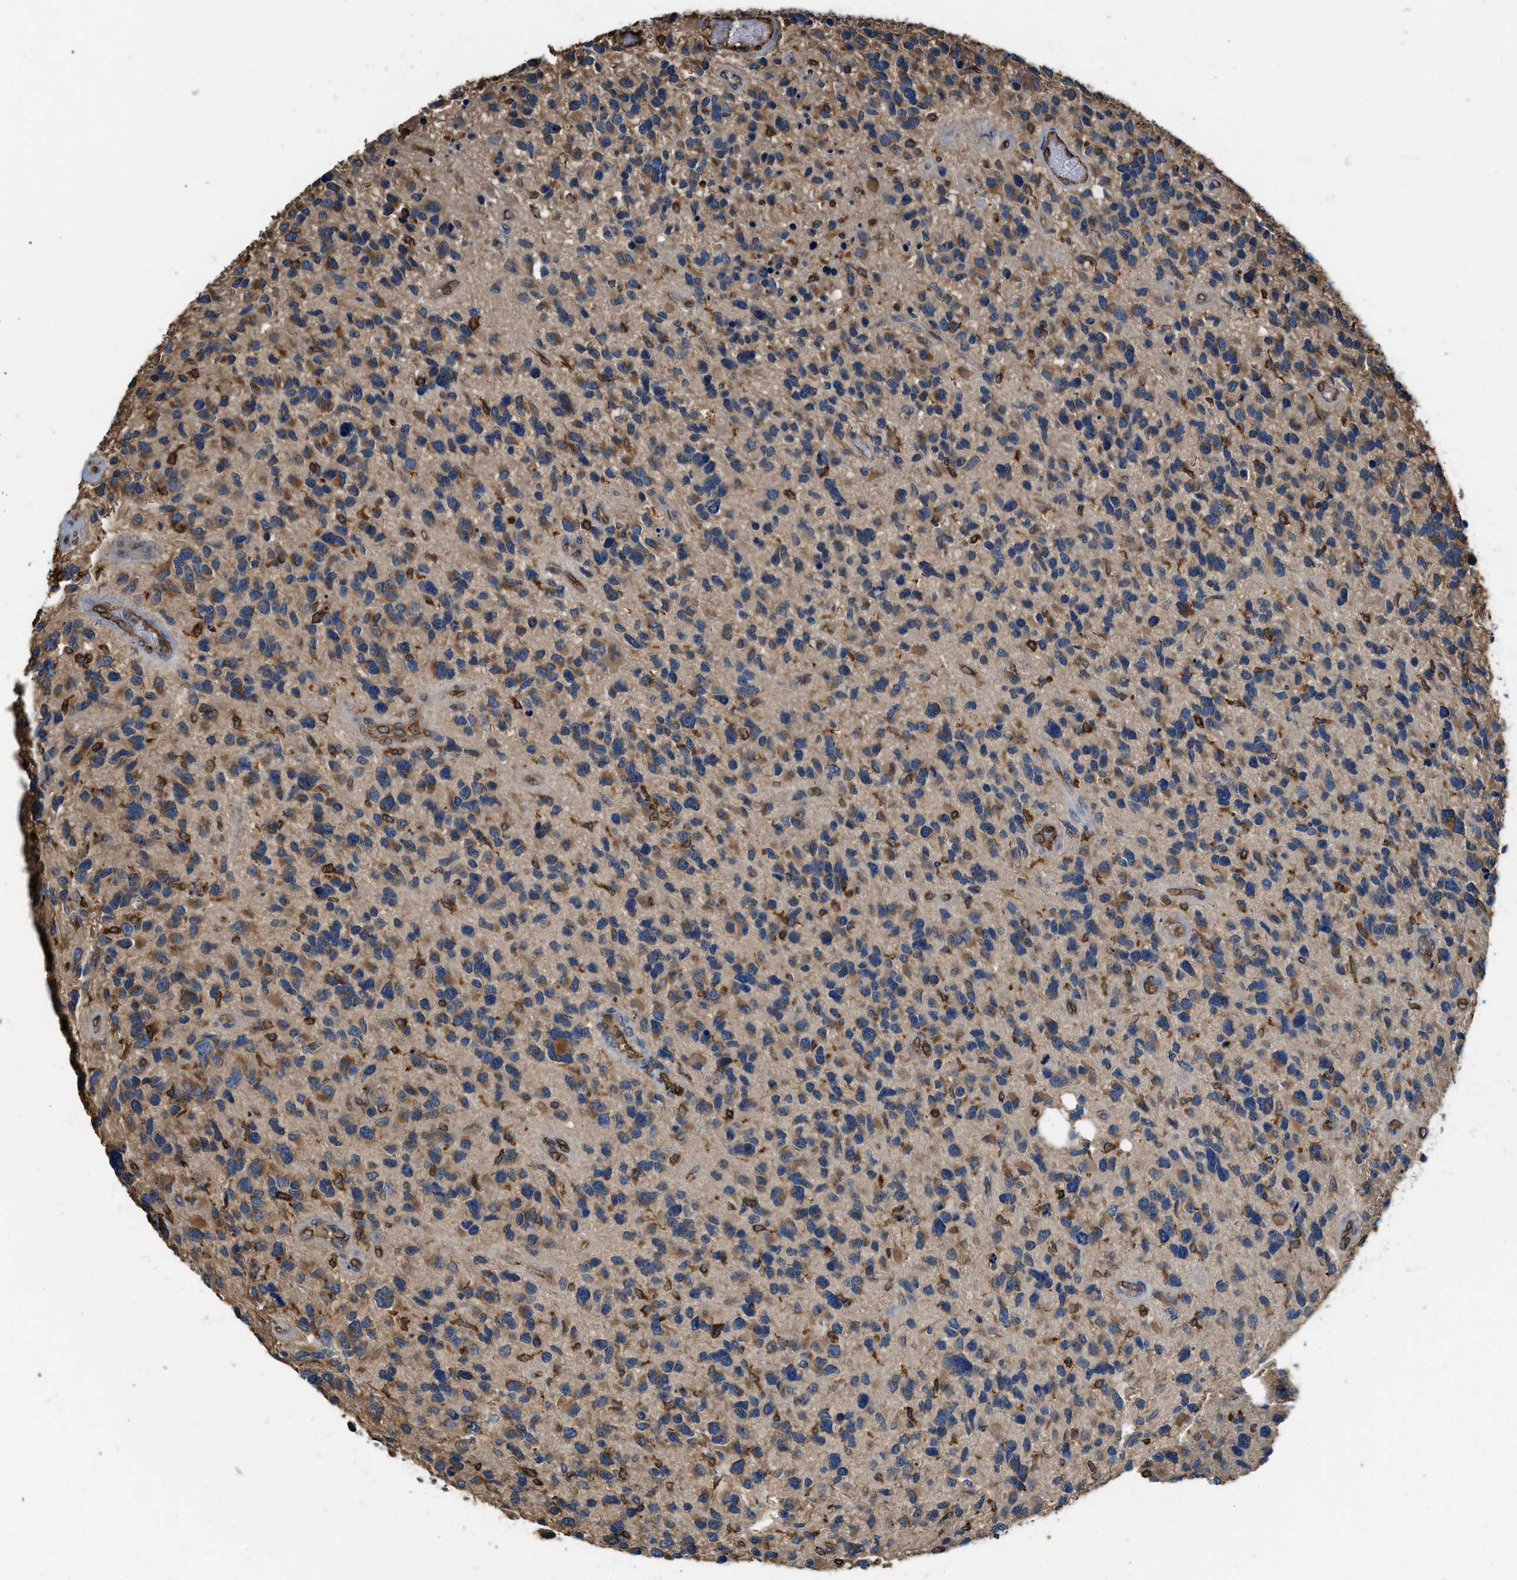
{"staining": {"intensity": "moderate", "quantity": ">75%", "location": "cytoplasmic/membranous"}, "tissue": "glioma", "cell_type": "Tumor cells", "image_type": "cancer", "snomed": [{"axis": "morphology", "description": "Glioma, malignant, High grade"}, {"axis": "topography", "description": "Brain"}], "caption": "Brown immunohistochemical staining in glioma shows moderate cytoplasmic/membranous staining in about >75% of tumor cells. The protein of interest is shown in brown color, while the nuclei are stained blue.", "gene": "BCAP31", "patient": {"sex": "female", "age": 58}}